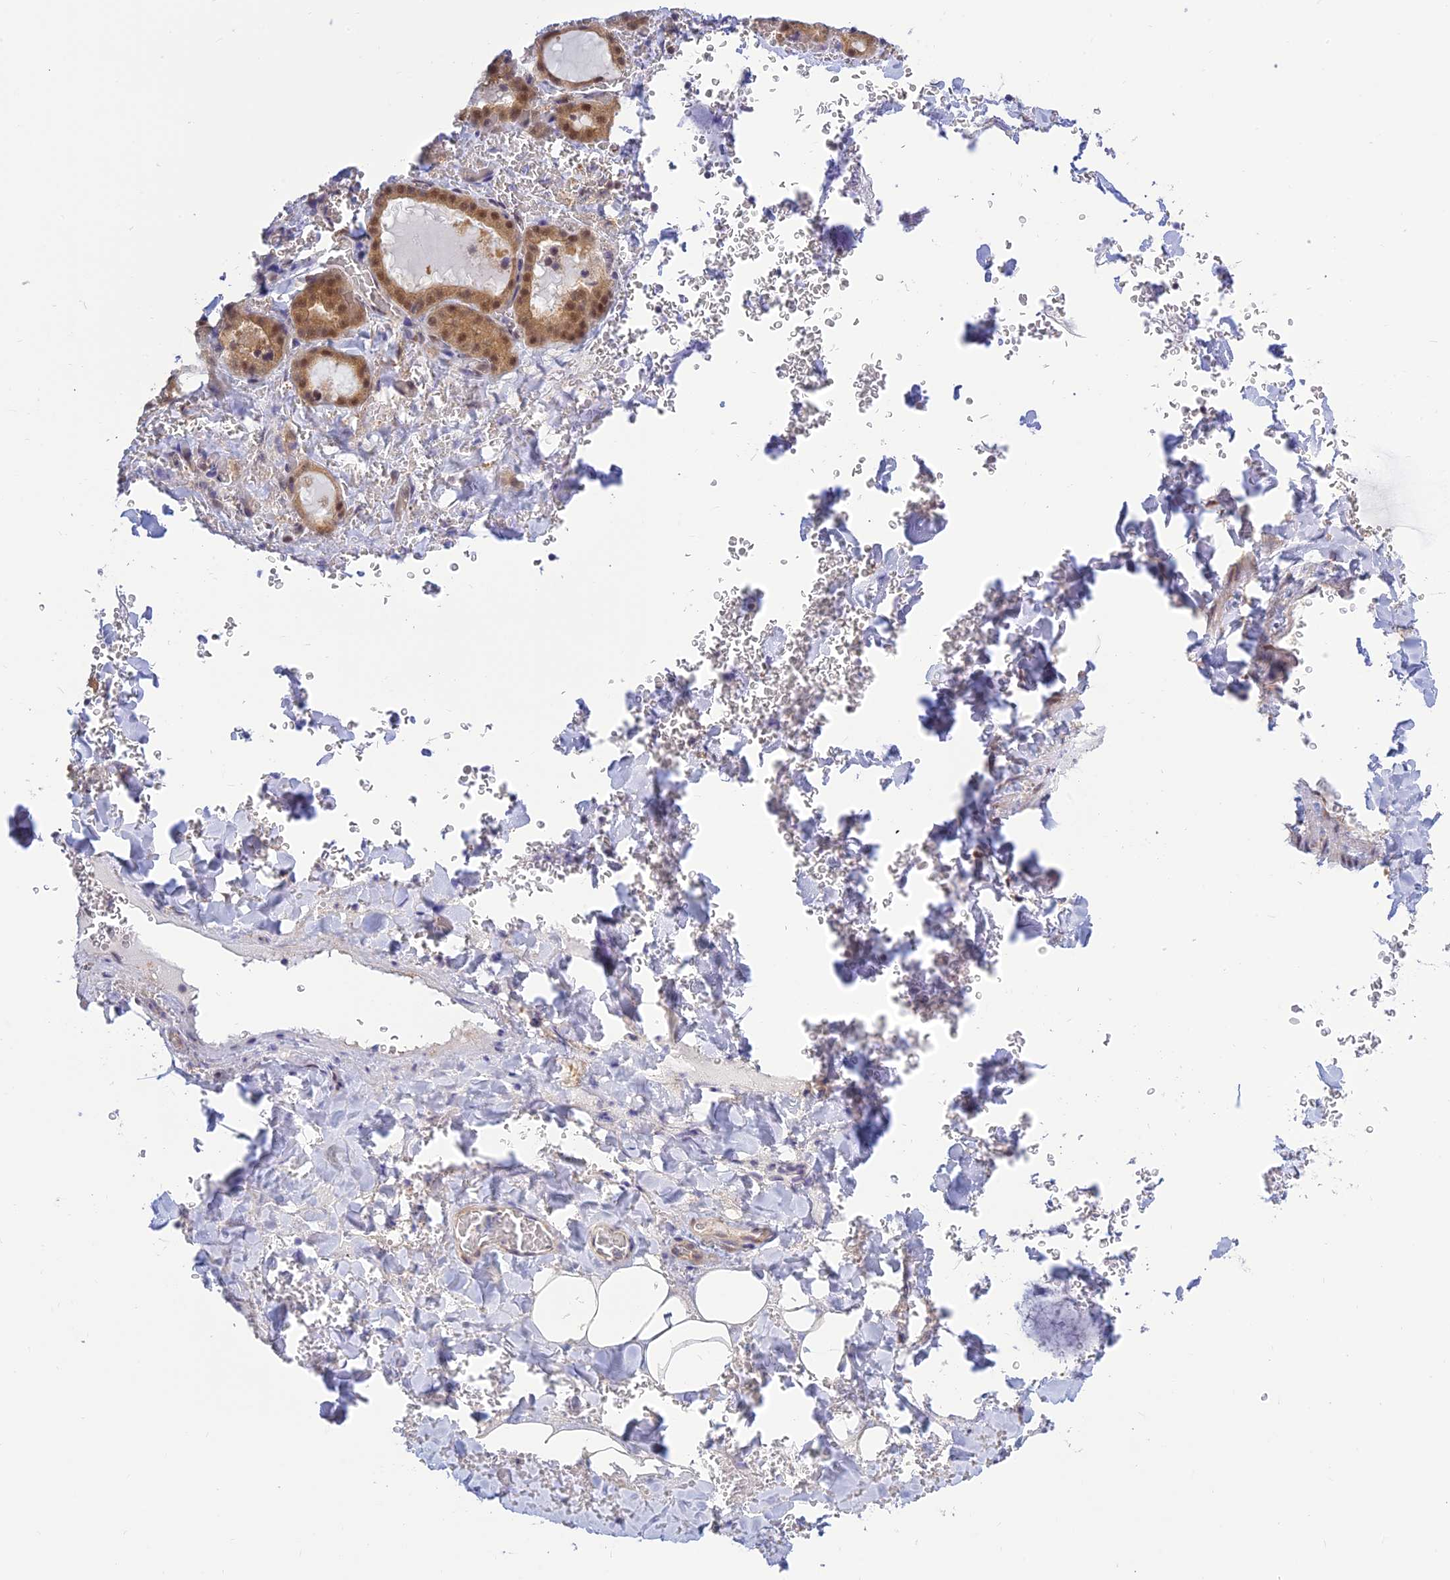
{"staining": {"intensity": "moderate", "quantity": ">75%", "location": "cytoplasmic/membranous,nuclear"}, "tissue": "thyroid gland", "cell_type": "Glandular cells", "image_type": "normal", "snomed": [{"axis": "morphology", "description": "Normal tissue, NOS"}, {"axis": "topography", "description": "Thyroid gland"}], "caption": "The image shows immunohistochemical staining of benign thyroid gland. There is moderate cytoplasmic/membranous,nuclear positivity is seen in approximately >75% of glandular cells.", "gene": "SKIC8", "patient": {"sex": "female", "age": 39}}